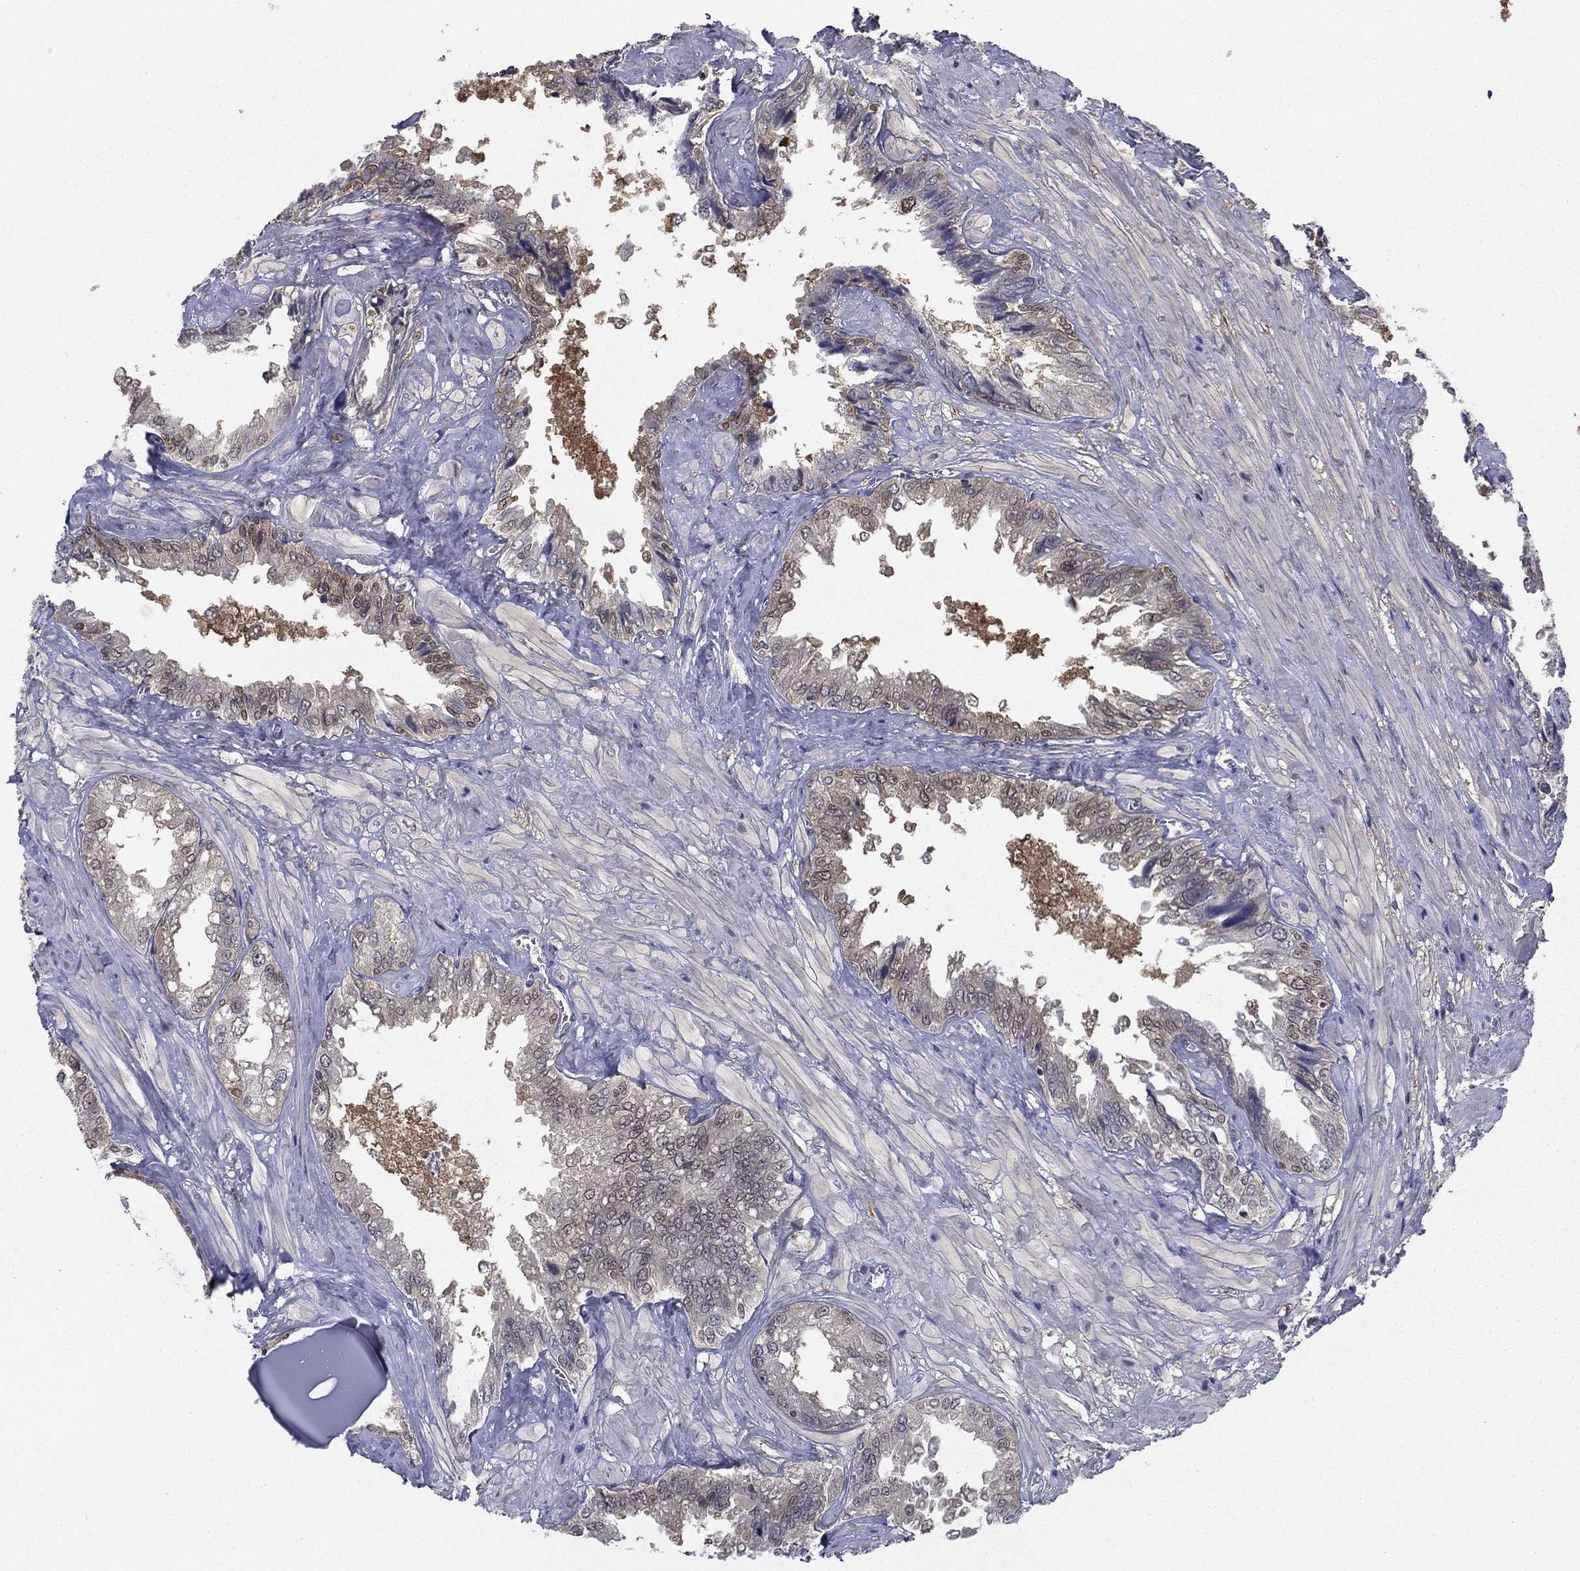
{"staining": {"intensity": "moderate", "quantity": "<25%", "location": "cytoplasmic/membranous"}, "tissue": "seminal vesicle", "cell_type": "Glandular cells", "image_type": "normal", "snomed": [{"axis": "morphology", "description": "Normal tissue, NOS"}, {"axis": "topography", "description": "Seminal veicle"}], "caption": "Immunohistochemistry of normal human seminal vesicle reveals low levels of moderate cytoplasmic/membranous staining in about <25% of glandular cells.", "gene": "NIT2", "patient": {"sex": "male", "age": 67}}